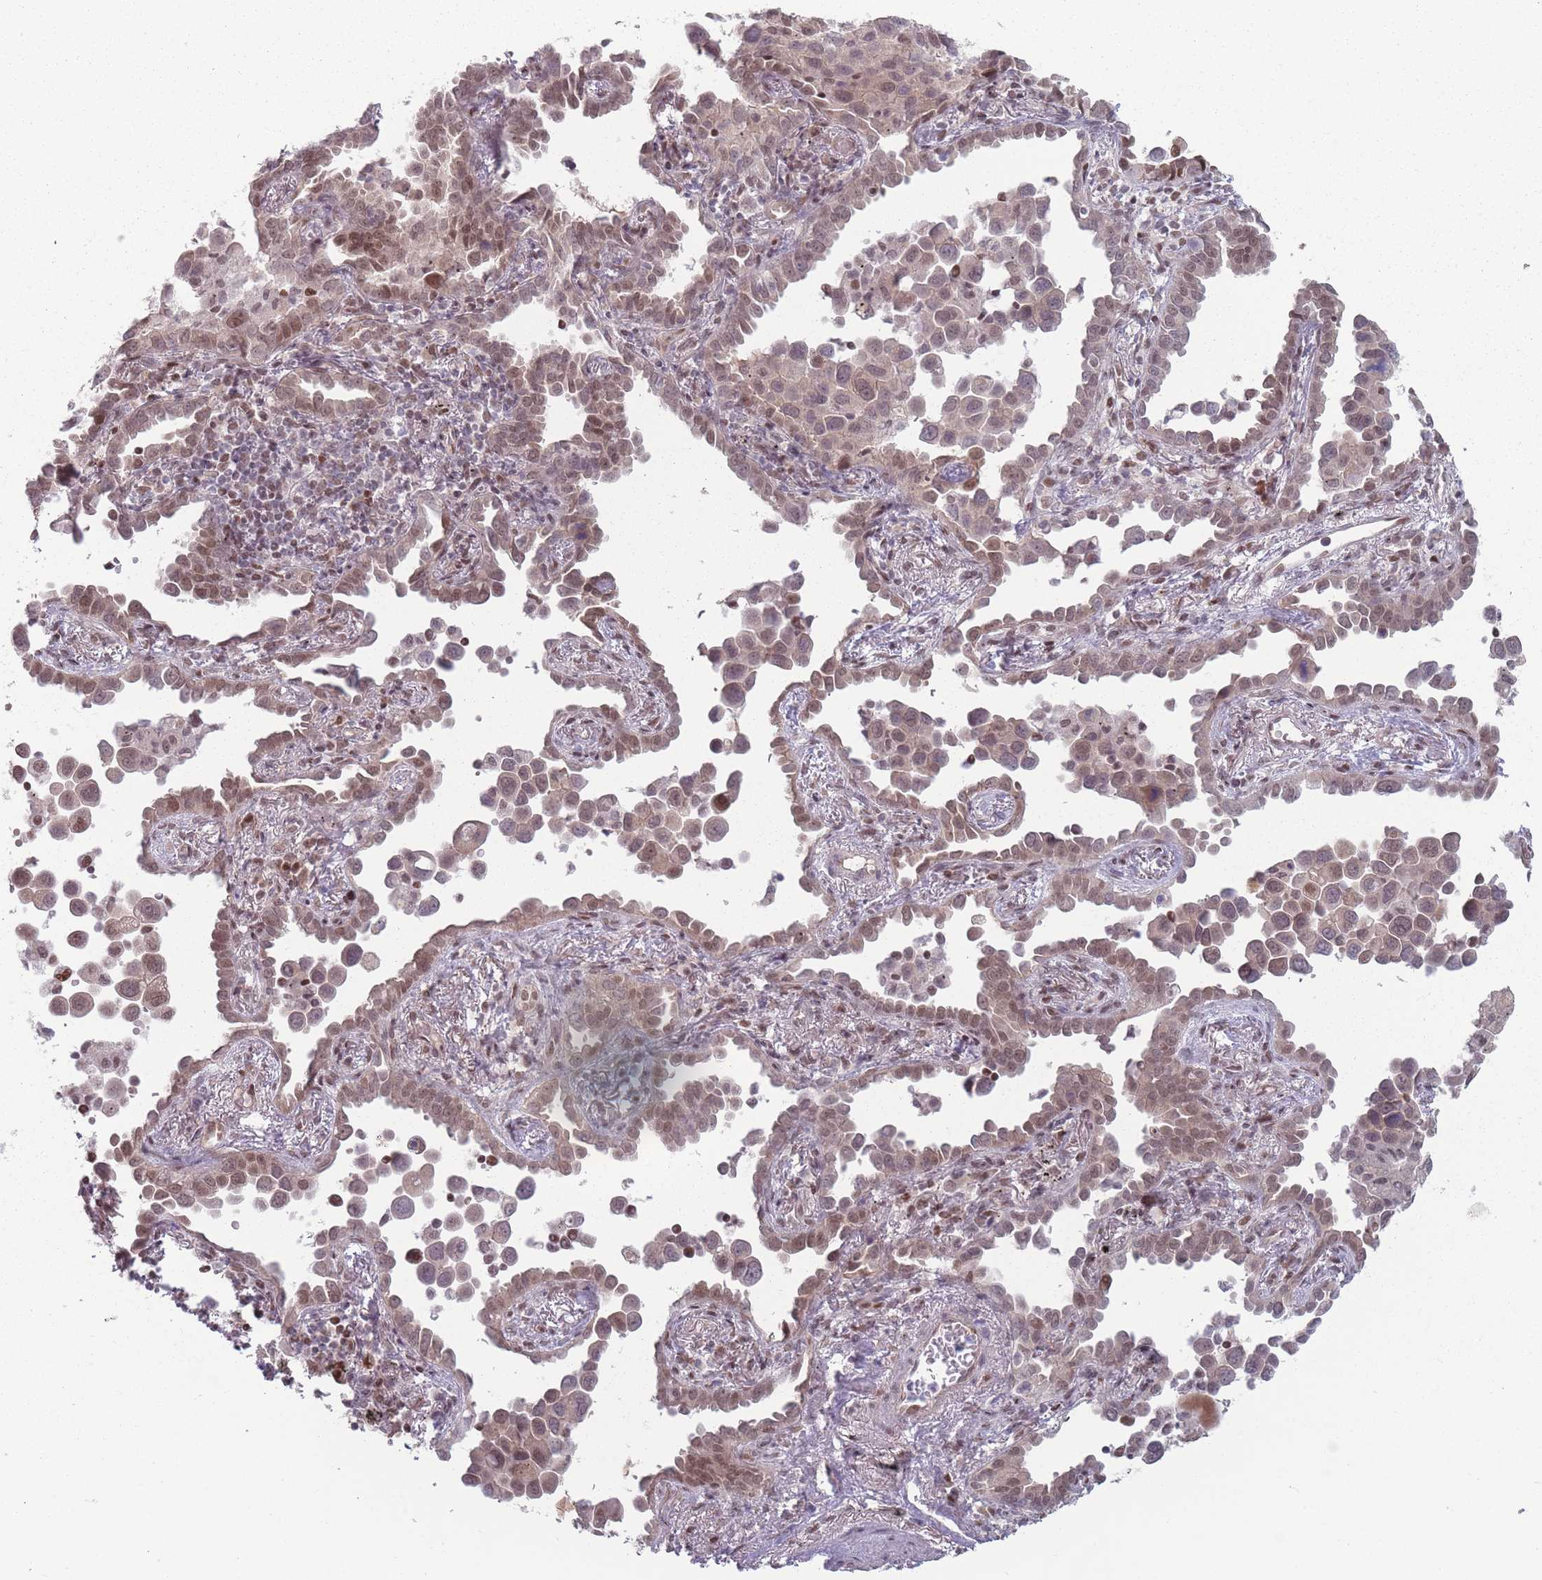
{"staining": {"intensity": "moderate", "quantity": ">75%", "location": "nuclear"}, "tissue": "lung cancer", "cell_type": "Tumor cells", "image_type": "cancer", "snomed": [{"axis": "morphology", "description": "Adenocarcinoma, NOS"}, {"axis": "topography", "description": "Lung"}], "caption": "Immunohistochemistry (IHC) (DAB (3,3'-diaminobenzidine)) staining of human lung adenocarcinoma exhibits moderate nuclear protein staining in approximately >75% of tumor cells. (DAB (3,3'-diaminobenzidine) IHC, brown staining for protein, blue staining for nuclei).", "gene": "SH3BGRL2", "patient": {"sex": "male", "age": 67}}